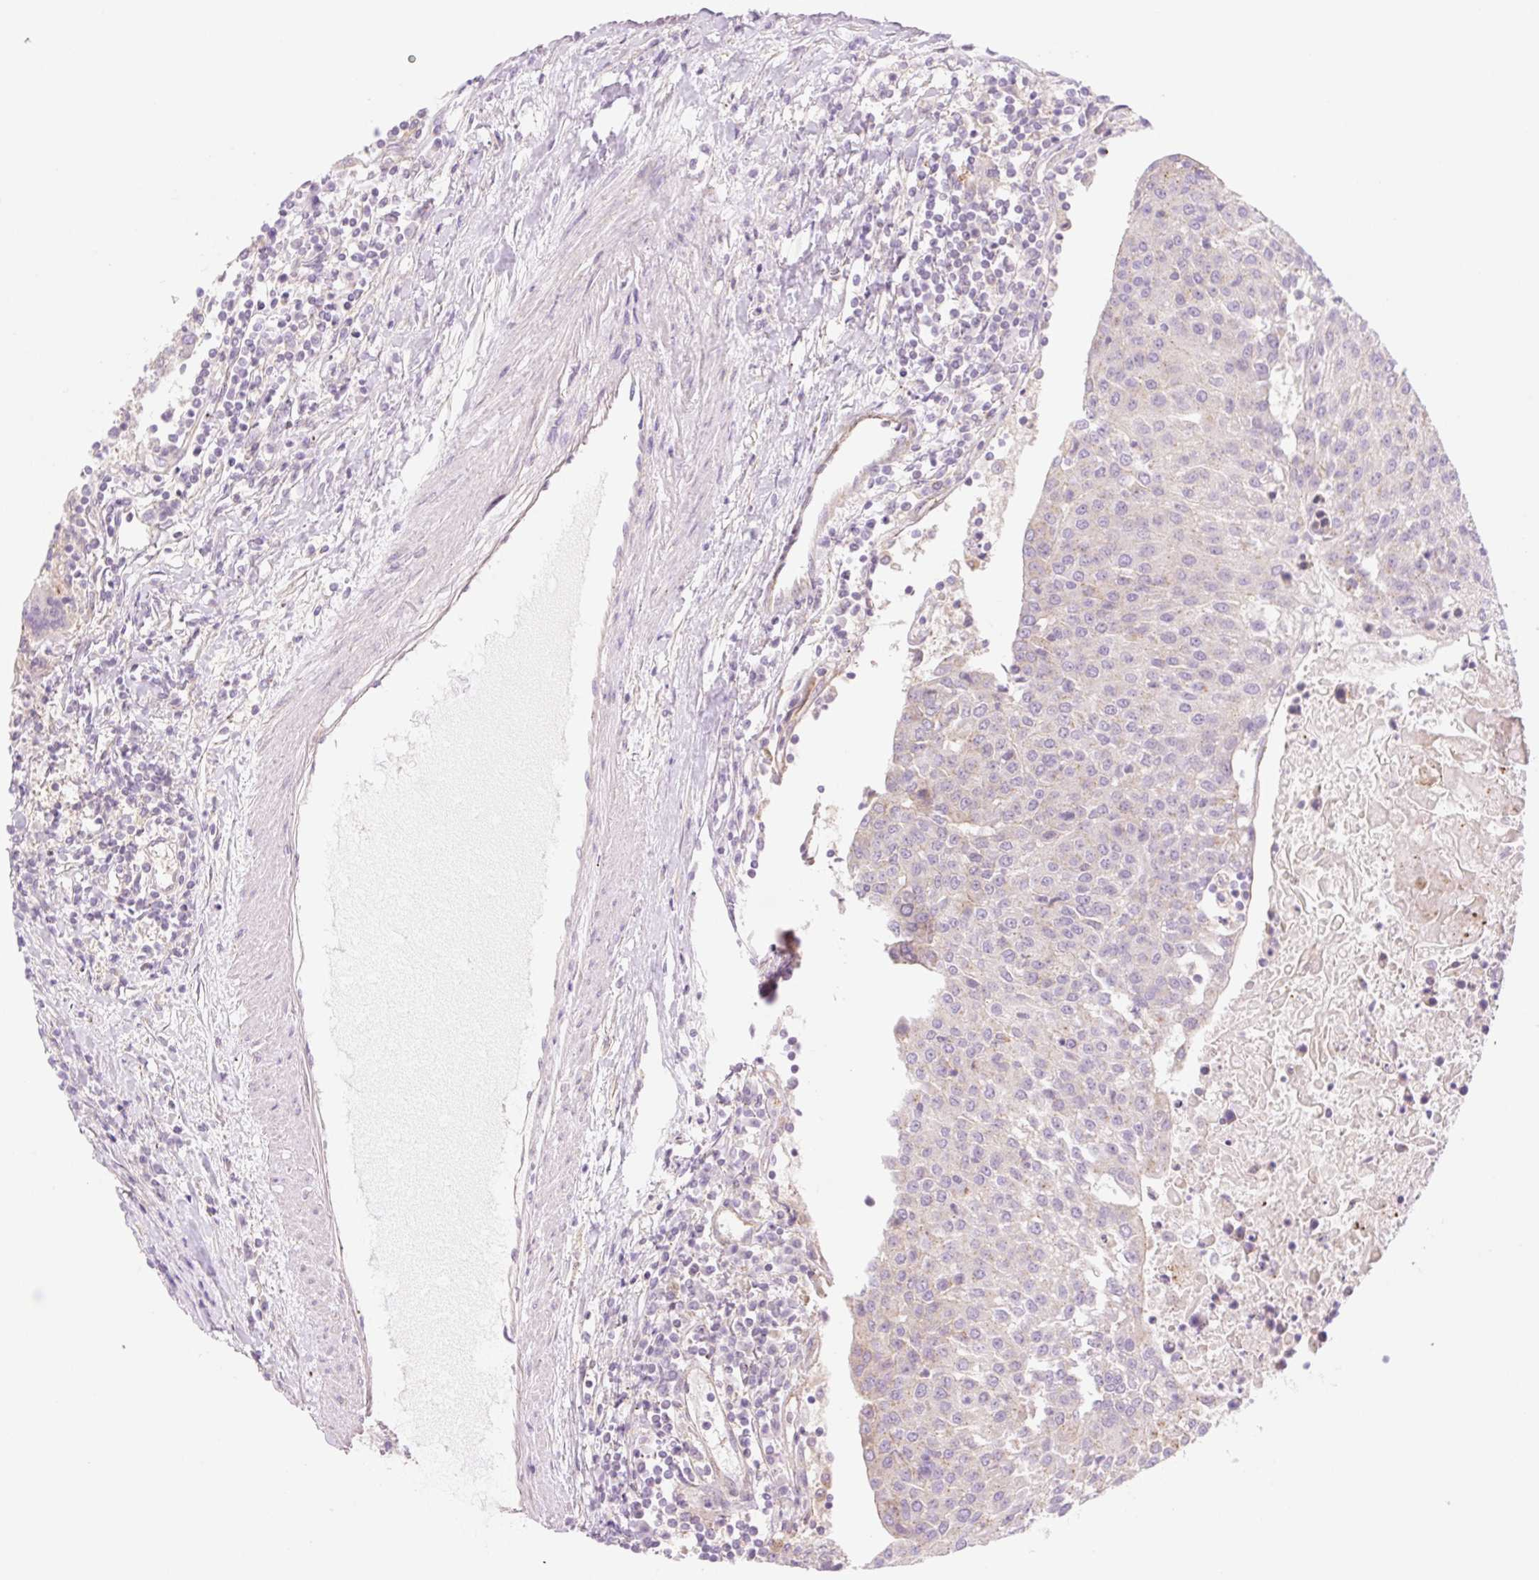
{"staining": {"intensity": "negative", "quantity": "none", "location": "none"}, "tissue": "urothelial cancer", "cell_type": "Tumor cells", "image_type": "cancer", "snomed": [{"axis": "morphology", "description": "Urothelial carcinoma, High grade"}, {"axis": "topography", "description": "Urinary bladder"}], "caption": "This is an immunohistochemistry (IHC) micrograph of urothelial cancer. There is no positivity in tumor cells.", "gene": "NLRP5", "patient": {"sex": "female", "age": 85}}